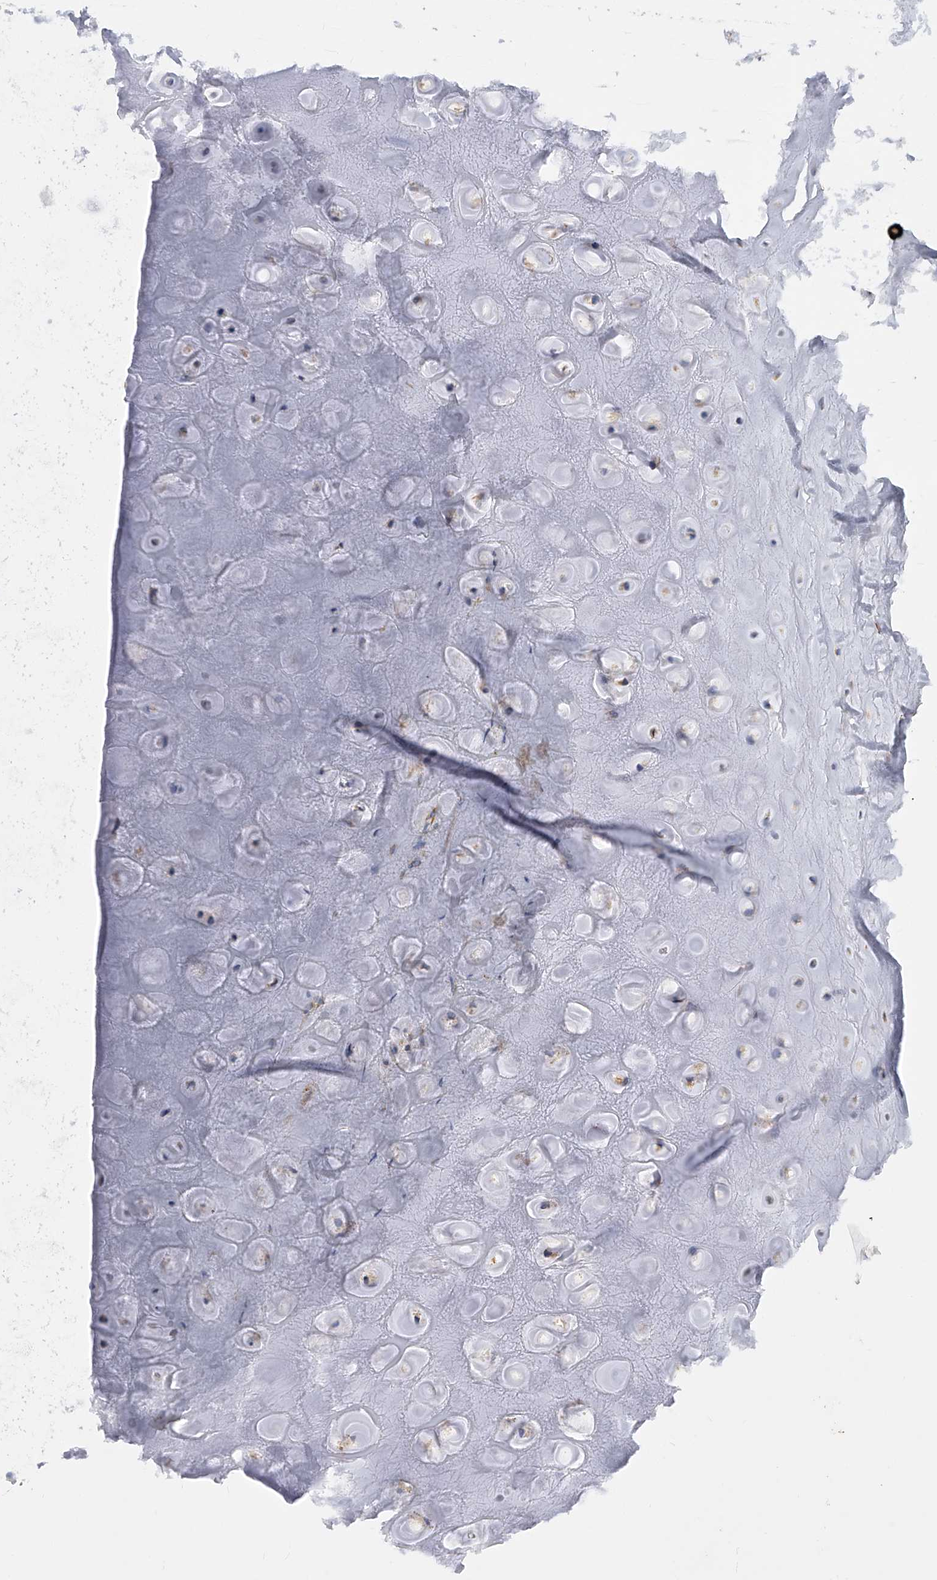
{"staining": {"intensity": "negative", "quantity": "none", "location": "none"}, "tissue": "adipose tissue", "cell_type": "Adipocytes", "image_type": "normal", "snomed": [{"axis": "morphology", "description": "Normal tissue, NOS"}, {"axis": "morphology", "description": "Basal cell carcinoma"}, {"axis": "topography", "description": "Skin"}], "caption": "Unremarkable adipose tissue was stained to show a protein in brown. There is no significant positivity in adipocytes. The staining was performed using DAB (3,3'-diaminobenzidine) to visualize the protein expression in brown, while the nuclei were stained in blue with hematoxylin (Magnification: 20x).", "gene": "PDSS2", "patient": {"sex": "female", "age": 89}}